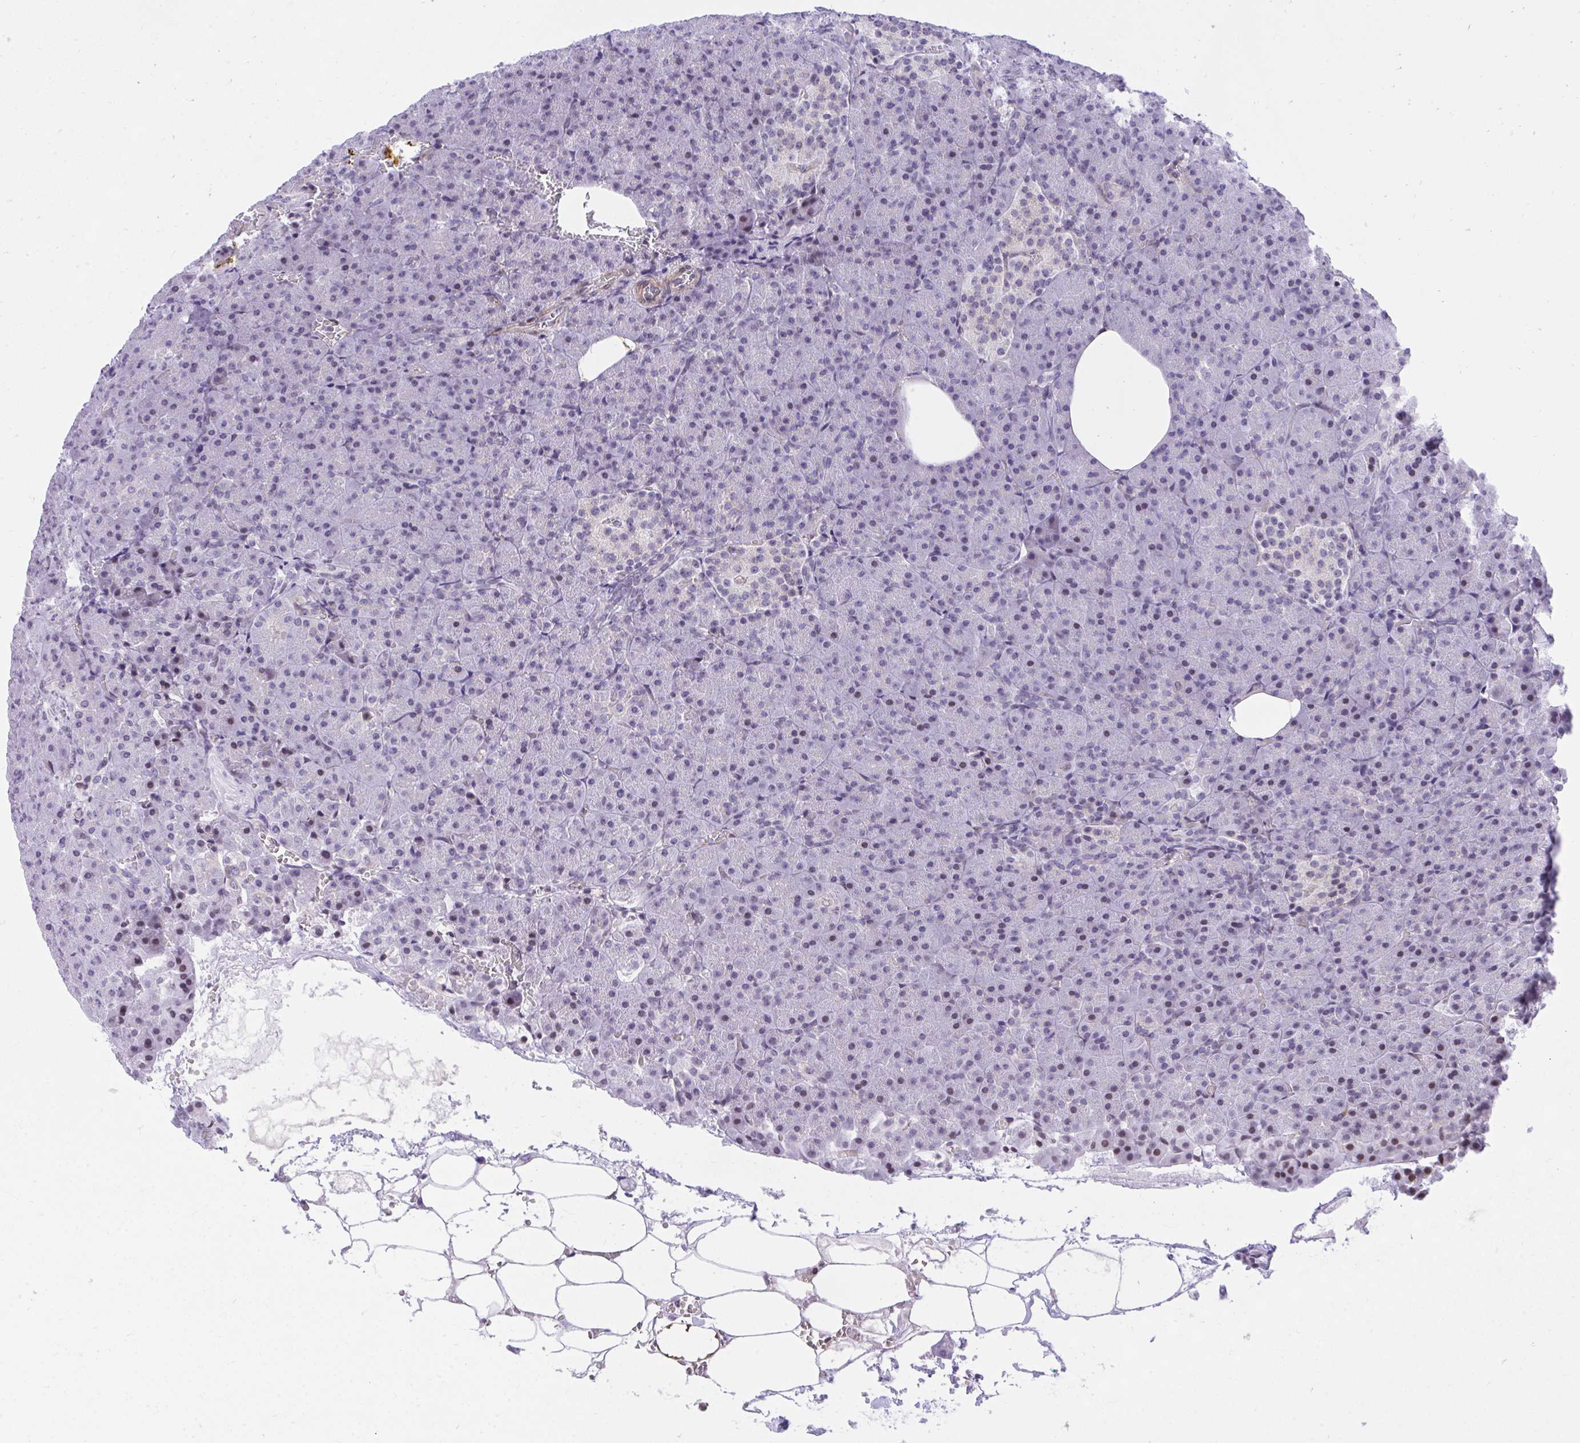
{"staining": {"intensity": "negative", "quantity": "none", "location": "none"}, "tissue": "pancreas", "cell_type": "Exocrine glandular cells", "image_type": "normal", "snomed": [{"axis": "morphology", "description": "Normal tissue, NOS"}, {"axis": "topography", "description": "Pancreas"}], "caption": "The histopathology image reveals no staining of exocrine glandular cells in unremarkable pancreas. (DAB immunohistochemistry (IHC) with hematoxylin counter stain).", "gene": "KCNN4", "patient": {"sex": "female", "age": 74}}